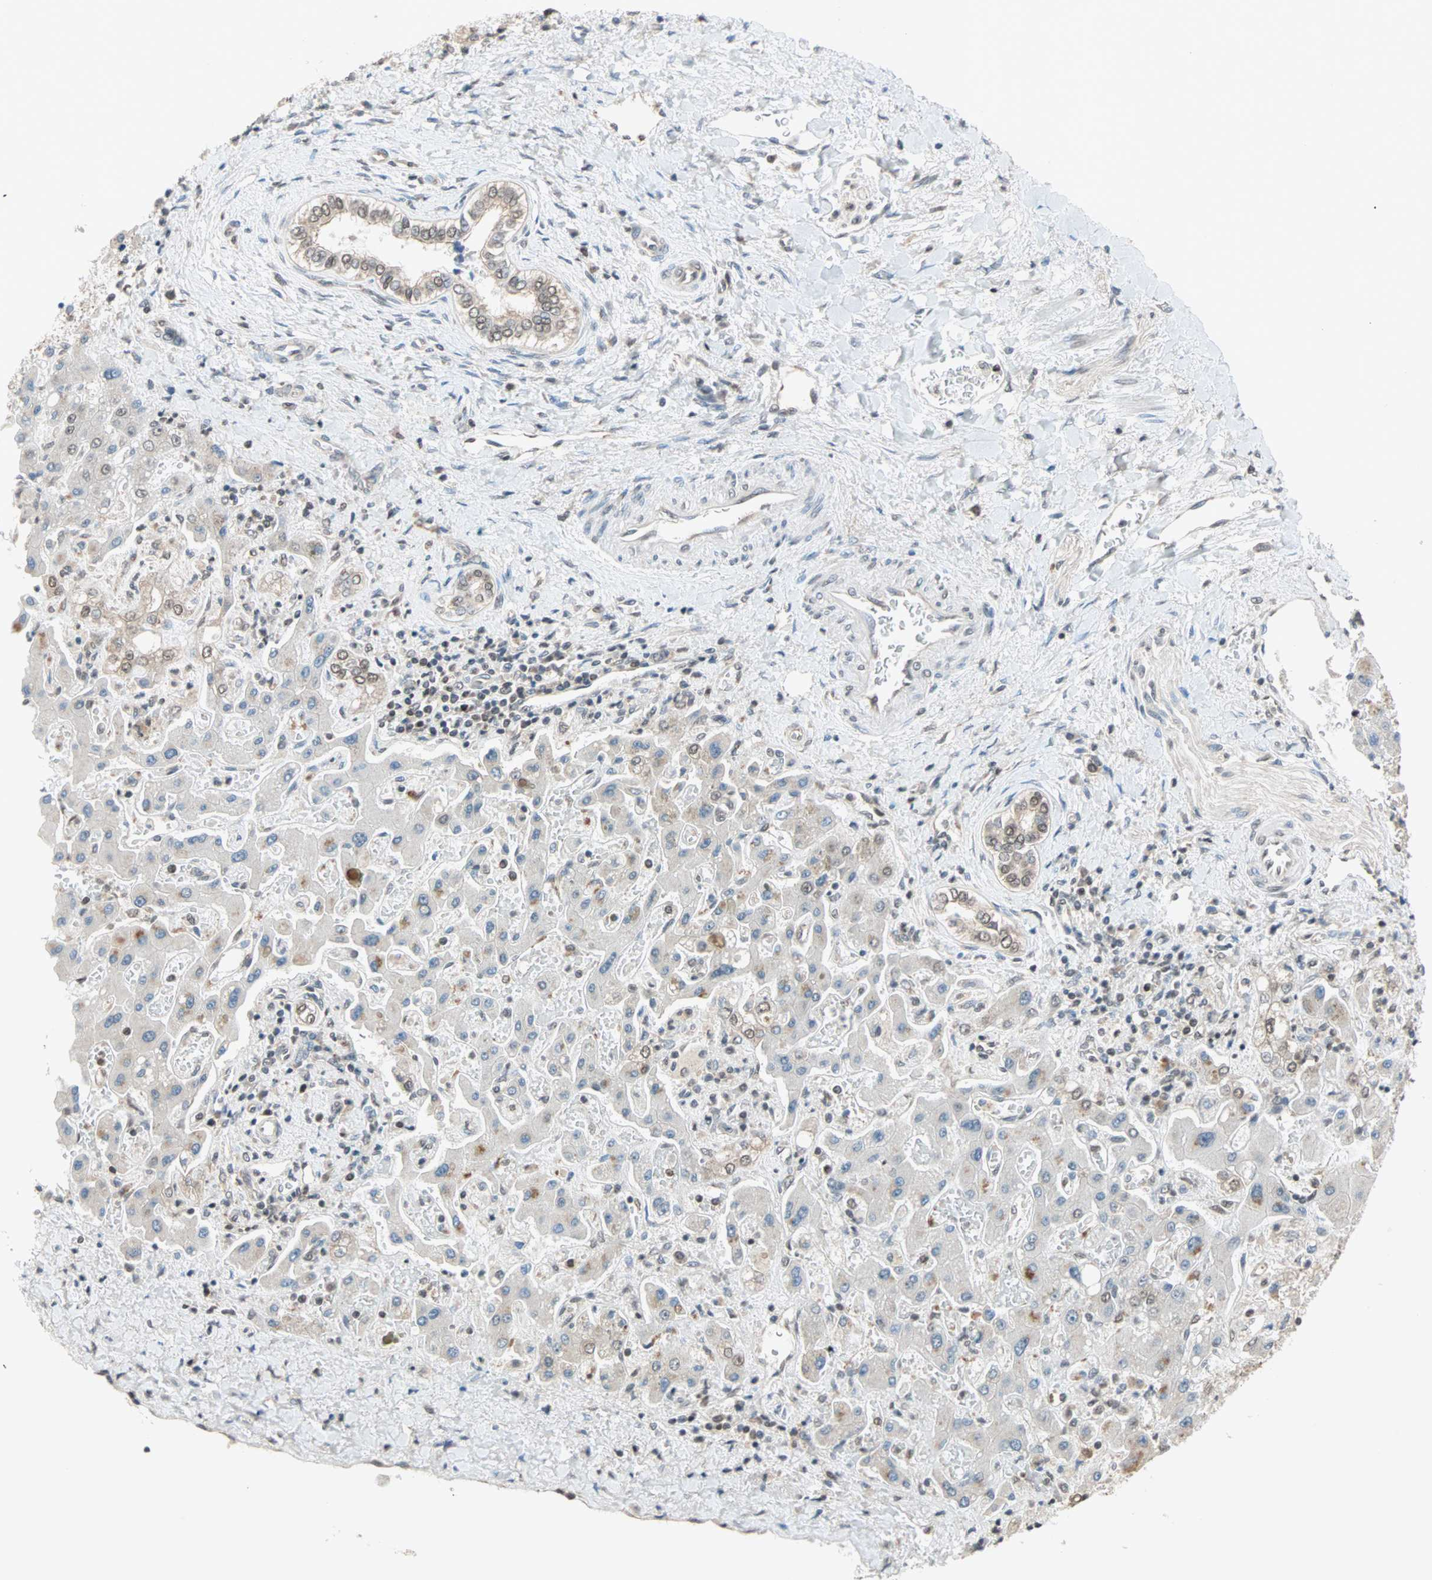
{"staining": {"intensity": "weak", "quantity": ">75%", "location": "cytoplasmic/membranous,nuclear"}, "tissue": "liver cancer", "cell_type": "Tumor cells", "image_type": "cancer", "snomed": [{"axis": "morphology", "description": "Cholangiocarcinoma"}, {"axis": "topography", "description": "Liver"}], "caption": "Immunohistochemistry (IHC) histopathology image of liver cholangiocarcinoma stained for a protein (brown), which exhibits low levels of weak cytoplasmic/membranous and nuclear staining in approximately >75% of tumor cells.", "gene": "DAZAP1", "patient": {"sex": "male", "age": 50}}